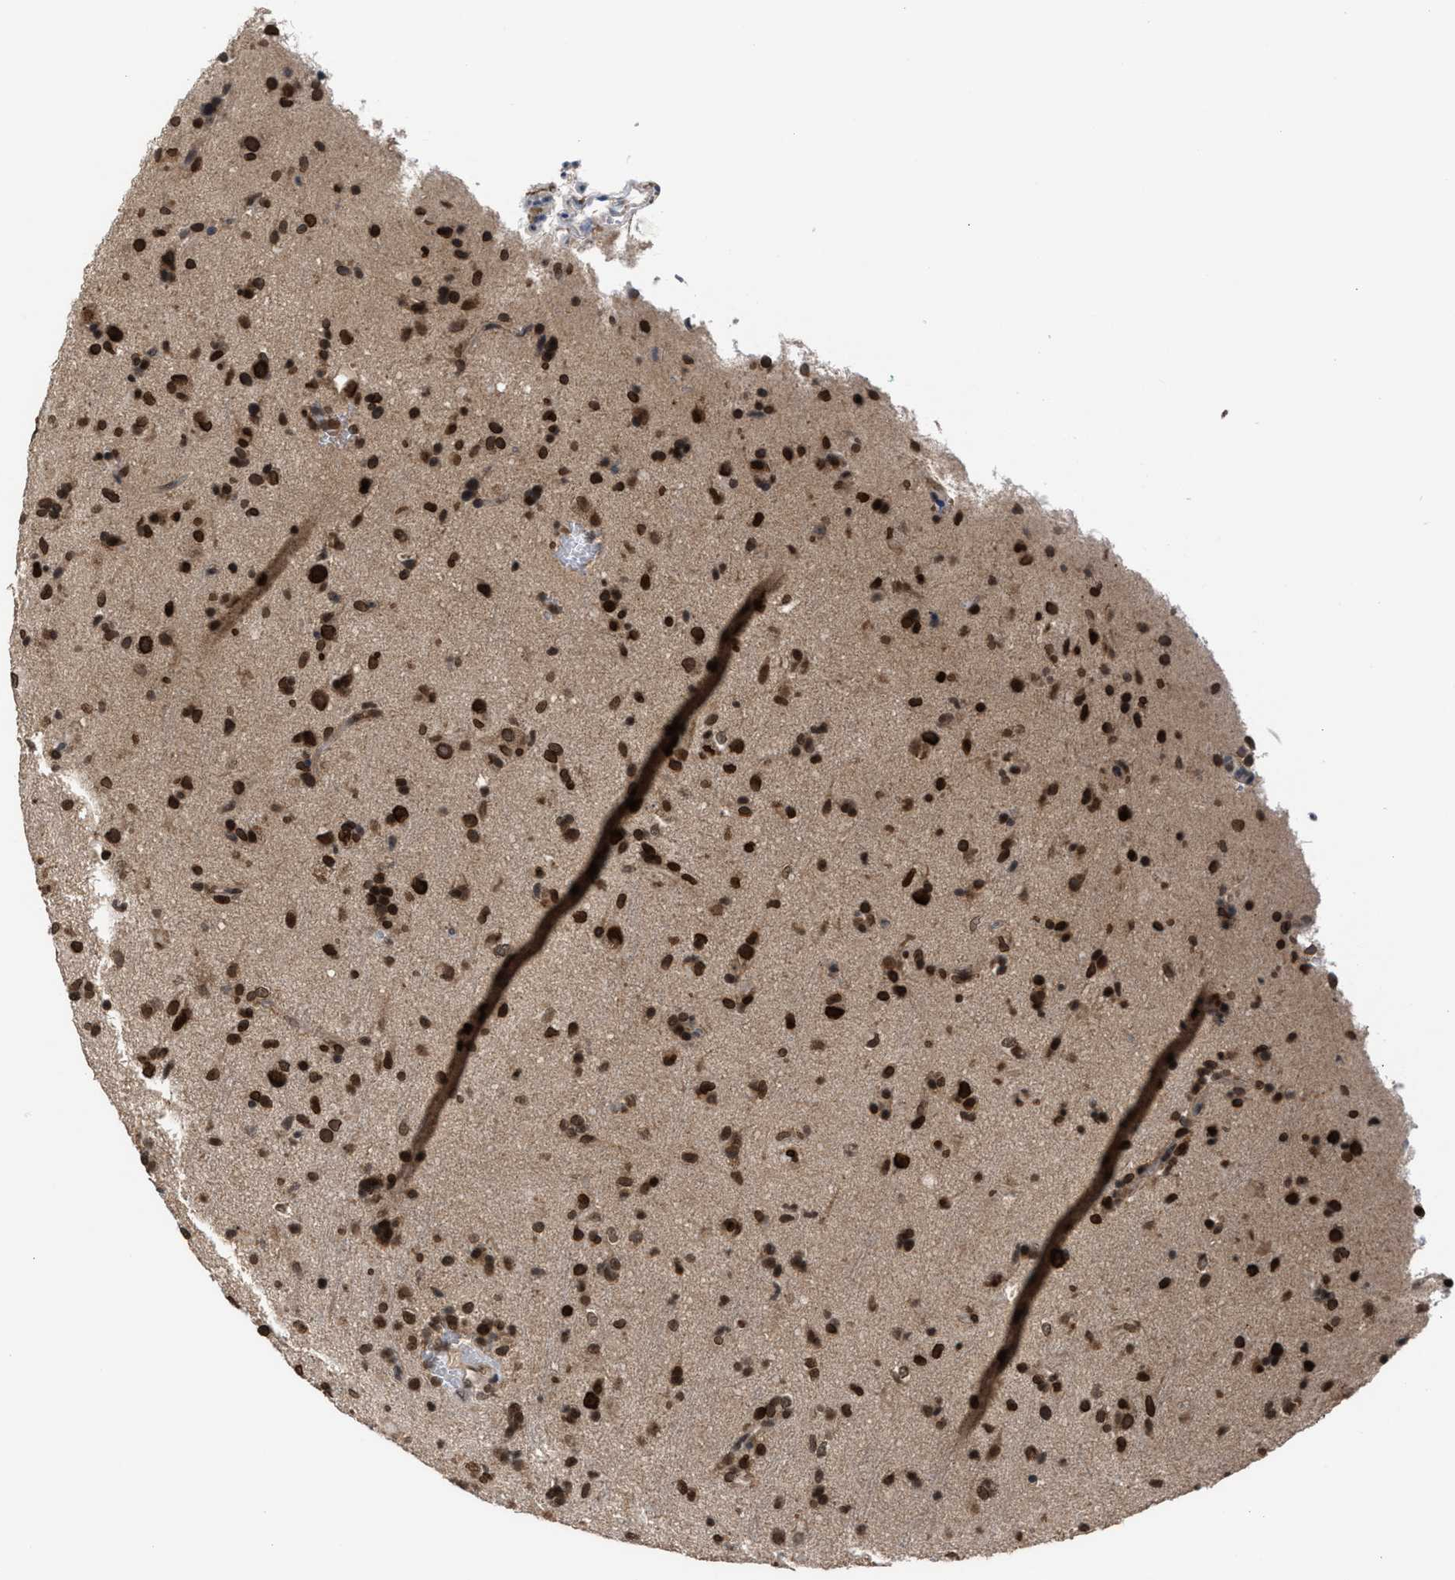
{"staining": {"intensity": "strong", "quantity": ">75%", "location": "nuclear"}, "tissue": "glioma", "cell_type": "Tumor cells", "image_type": "cancer", "snomed": [{"axis": "morphology", "description": "Glioma, malignant, Low grade"}, {"axis": "topography", "description": "Brain"}], "caption": "Human glioma stained with a brown dye shows strong nuclear positive positivity in approximately >75% of tumor cells.", "gene": "C9orf78", "patient": {"sex": "male", "age": 65}}